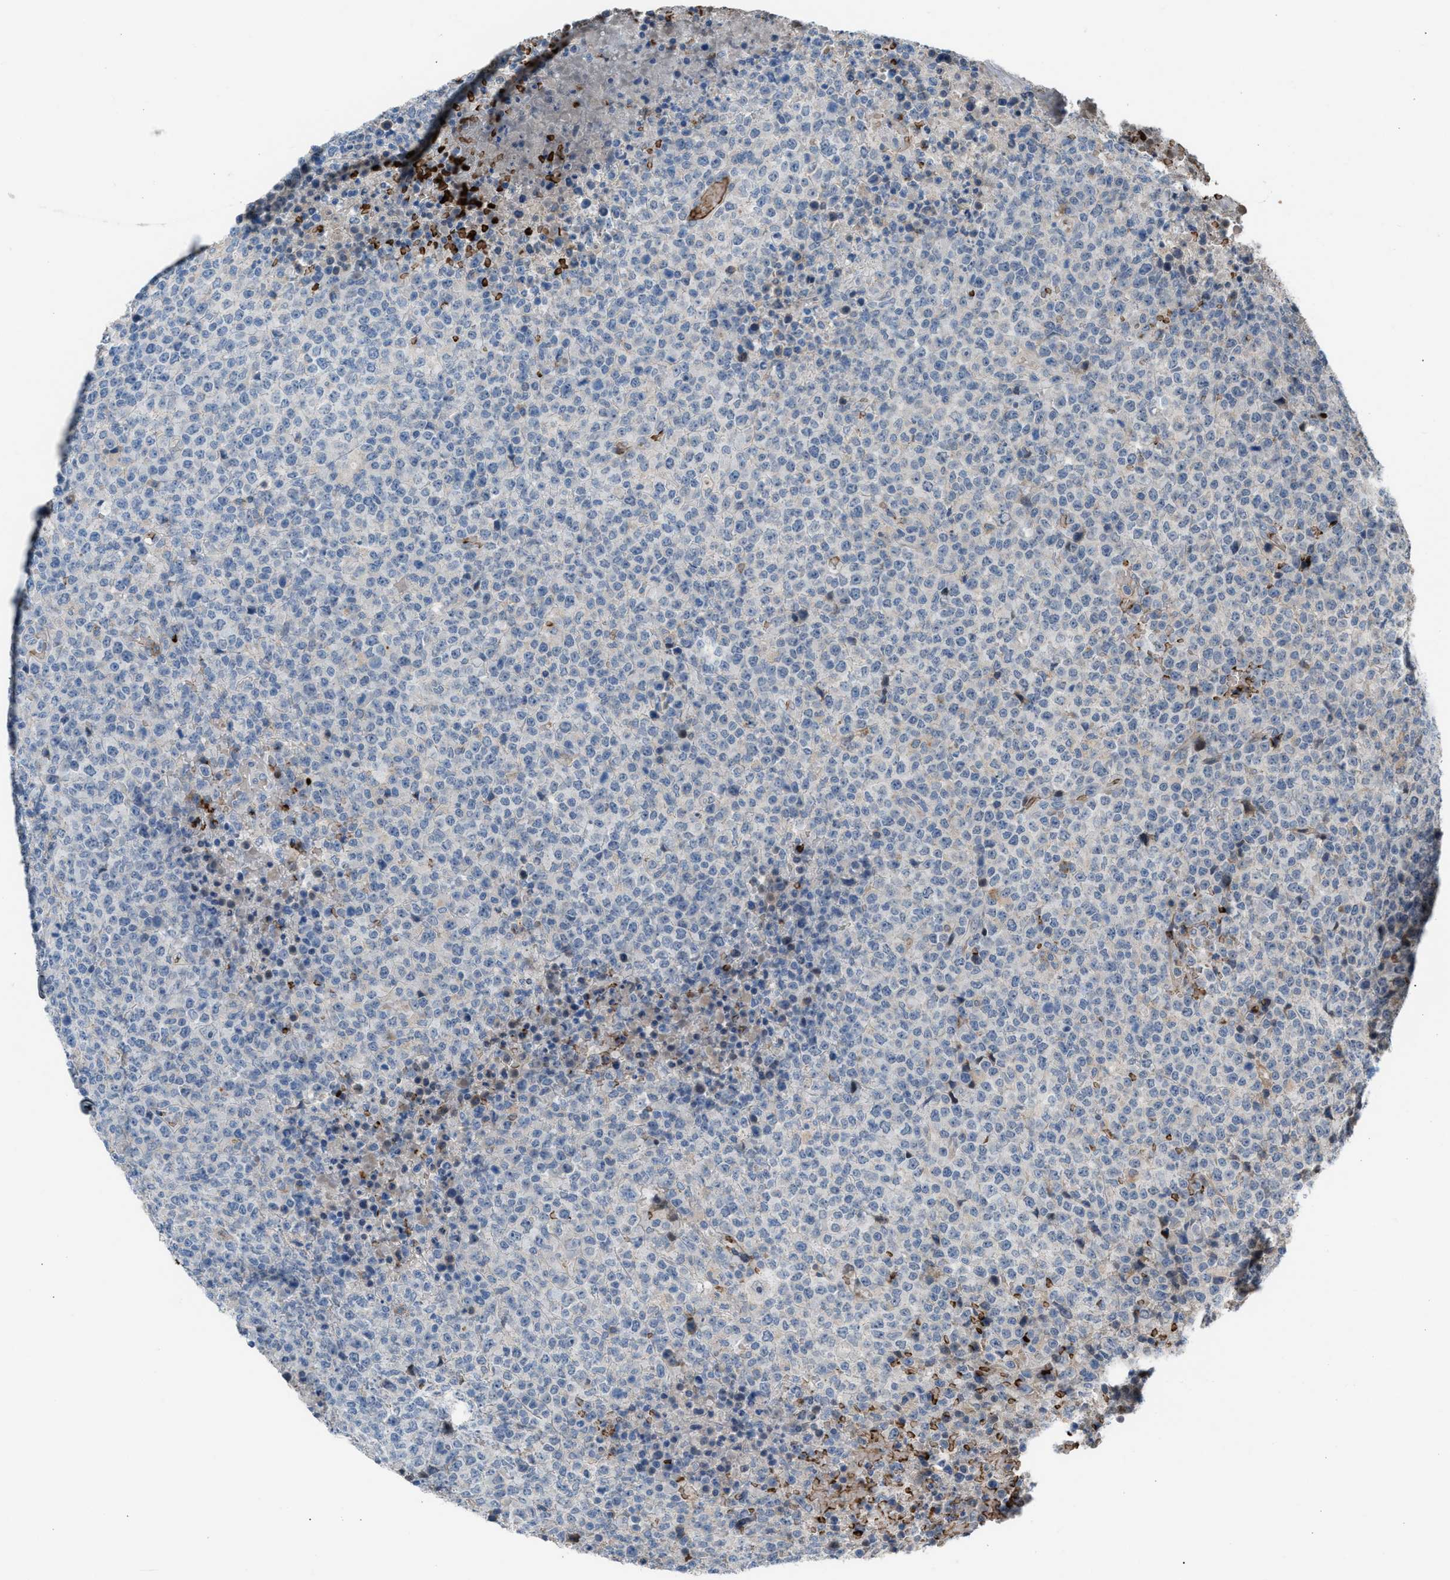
{"staining": {"intensity": "negative", "quantity": "none", "location": "none"}, "tissue": "lymphoma", "cell_type": "Tumor cells", "image_type": "cancer", "snomed": [{"axis": "morphology", "description": "Malignant lymphoma, non-Hodgkin's type, High grade"}, {"axis": "topography", "description": "Lymph node"}], "caption": "Immunohistochemistry of high-grade malignant lymphoma, non-Hodgkin's type exhibits no expression in tumor cells.", "gene": "CFAP77", "patient": {"sex": "male", "age": 13}}